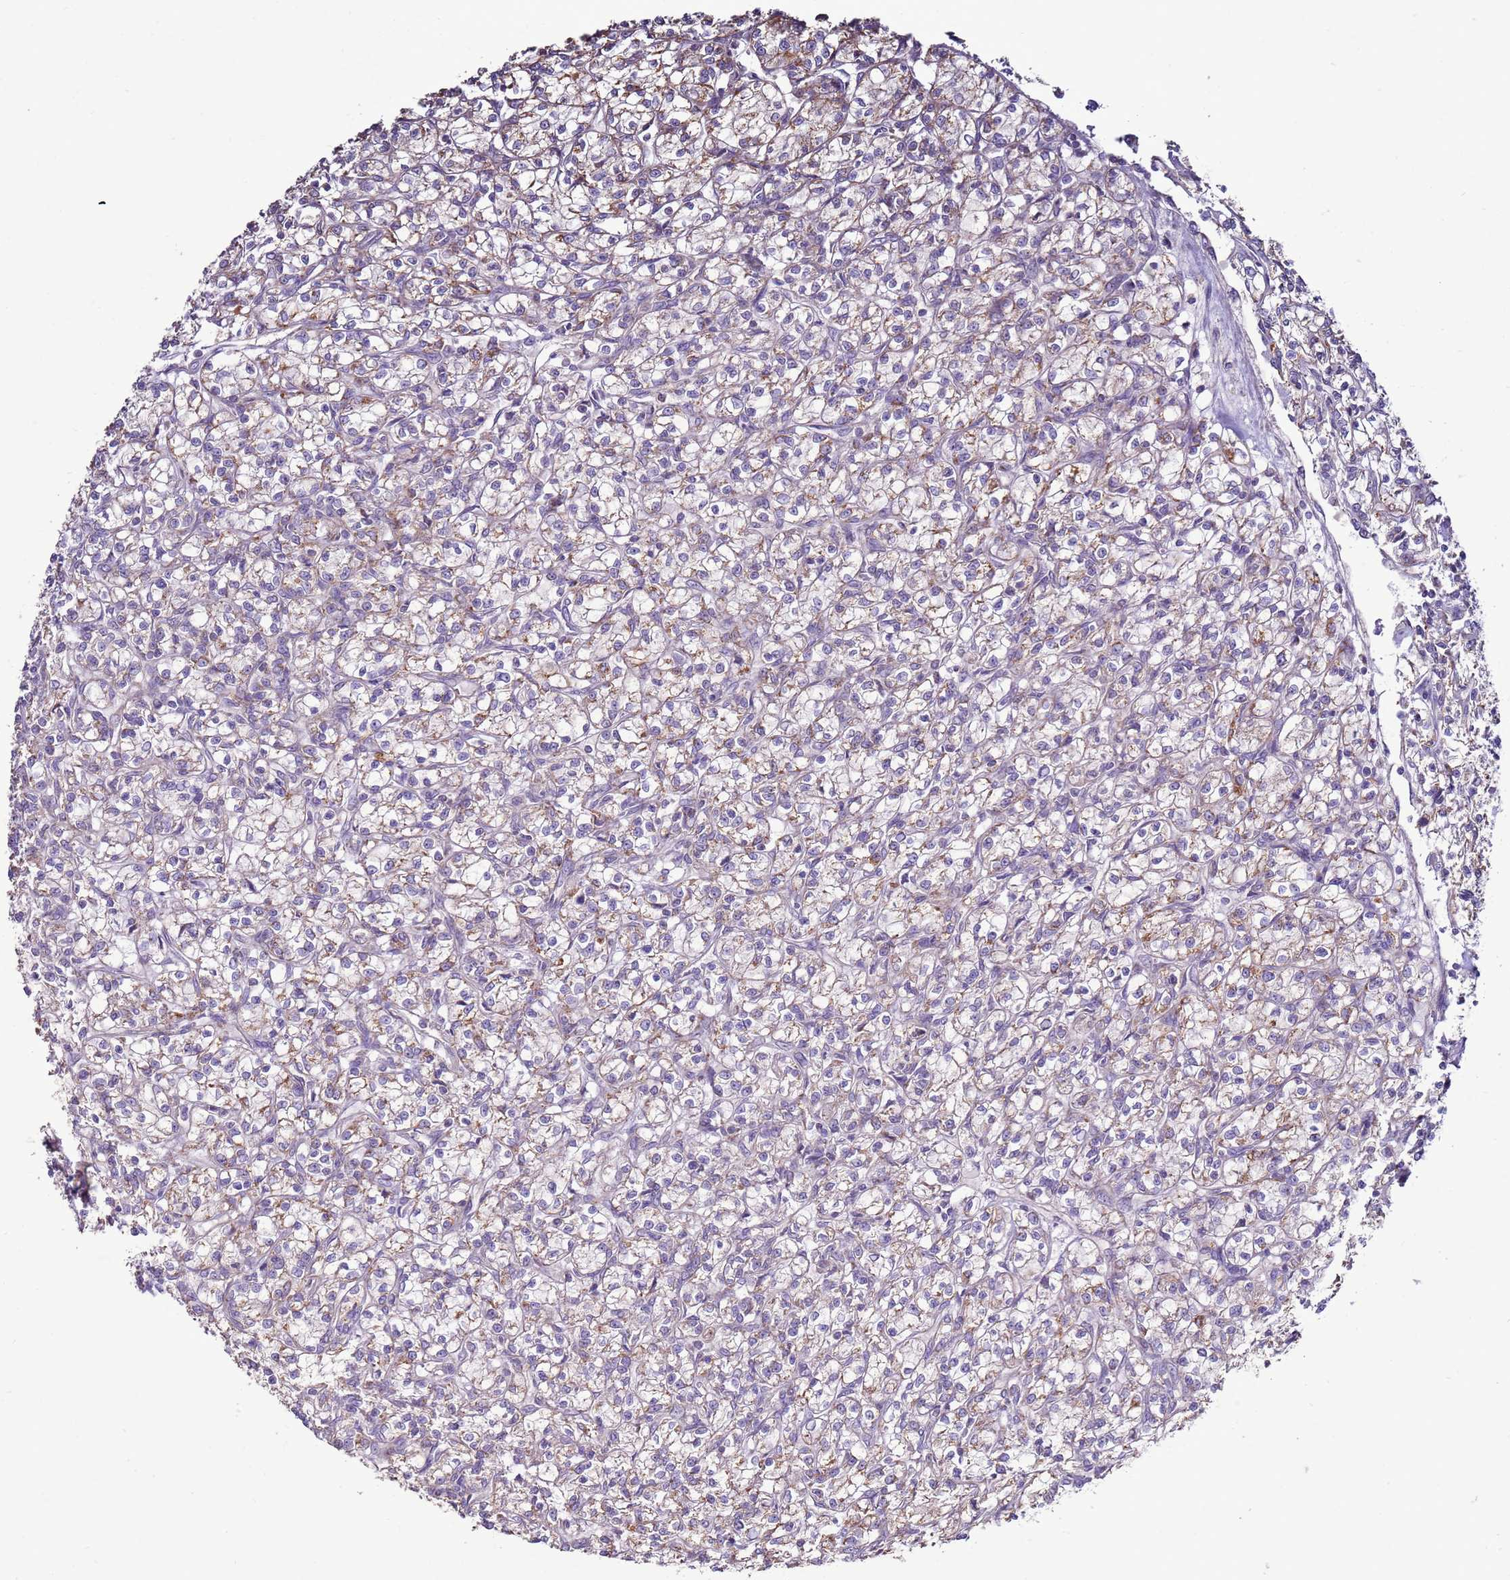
{"staining": {"intensity": "weak", "quantity": "<25%", "location": "cytoplasmic/membranous"}, "tissue": "renal cancer", "cell_type": "Tumor cells", "image_type": "cancer", "snomed": [{"axis": "morphology", "description": "Adenocarcinoma, NOS"}, {"axis": "topography", "description": "Kidney"}], "caption": "An image of human renal cancer is negative for staining in tumor cells.", "gene": "TRAPPC4", "patient": {"sex": "female", "age": 59}}